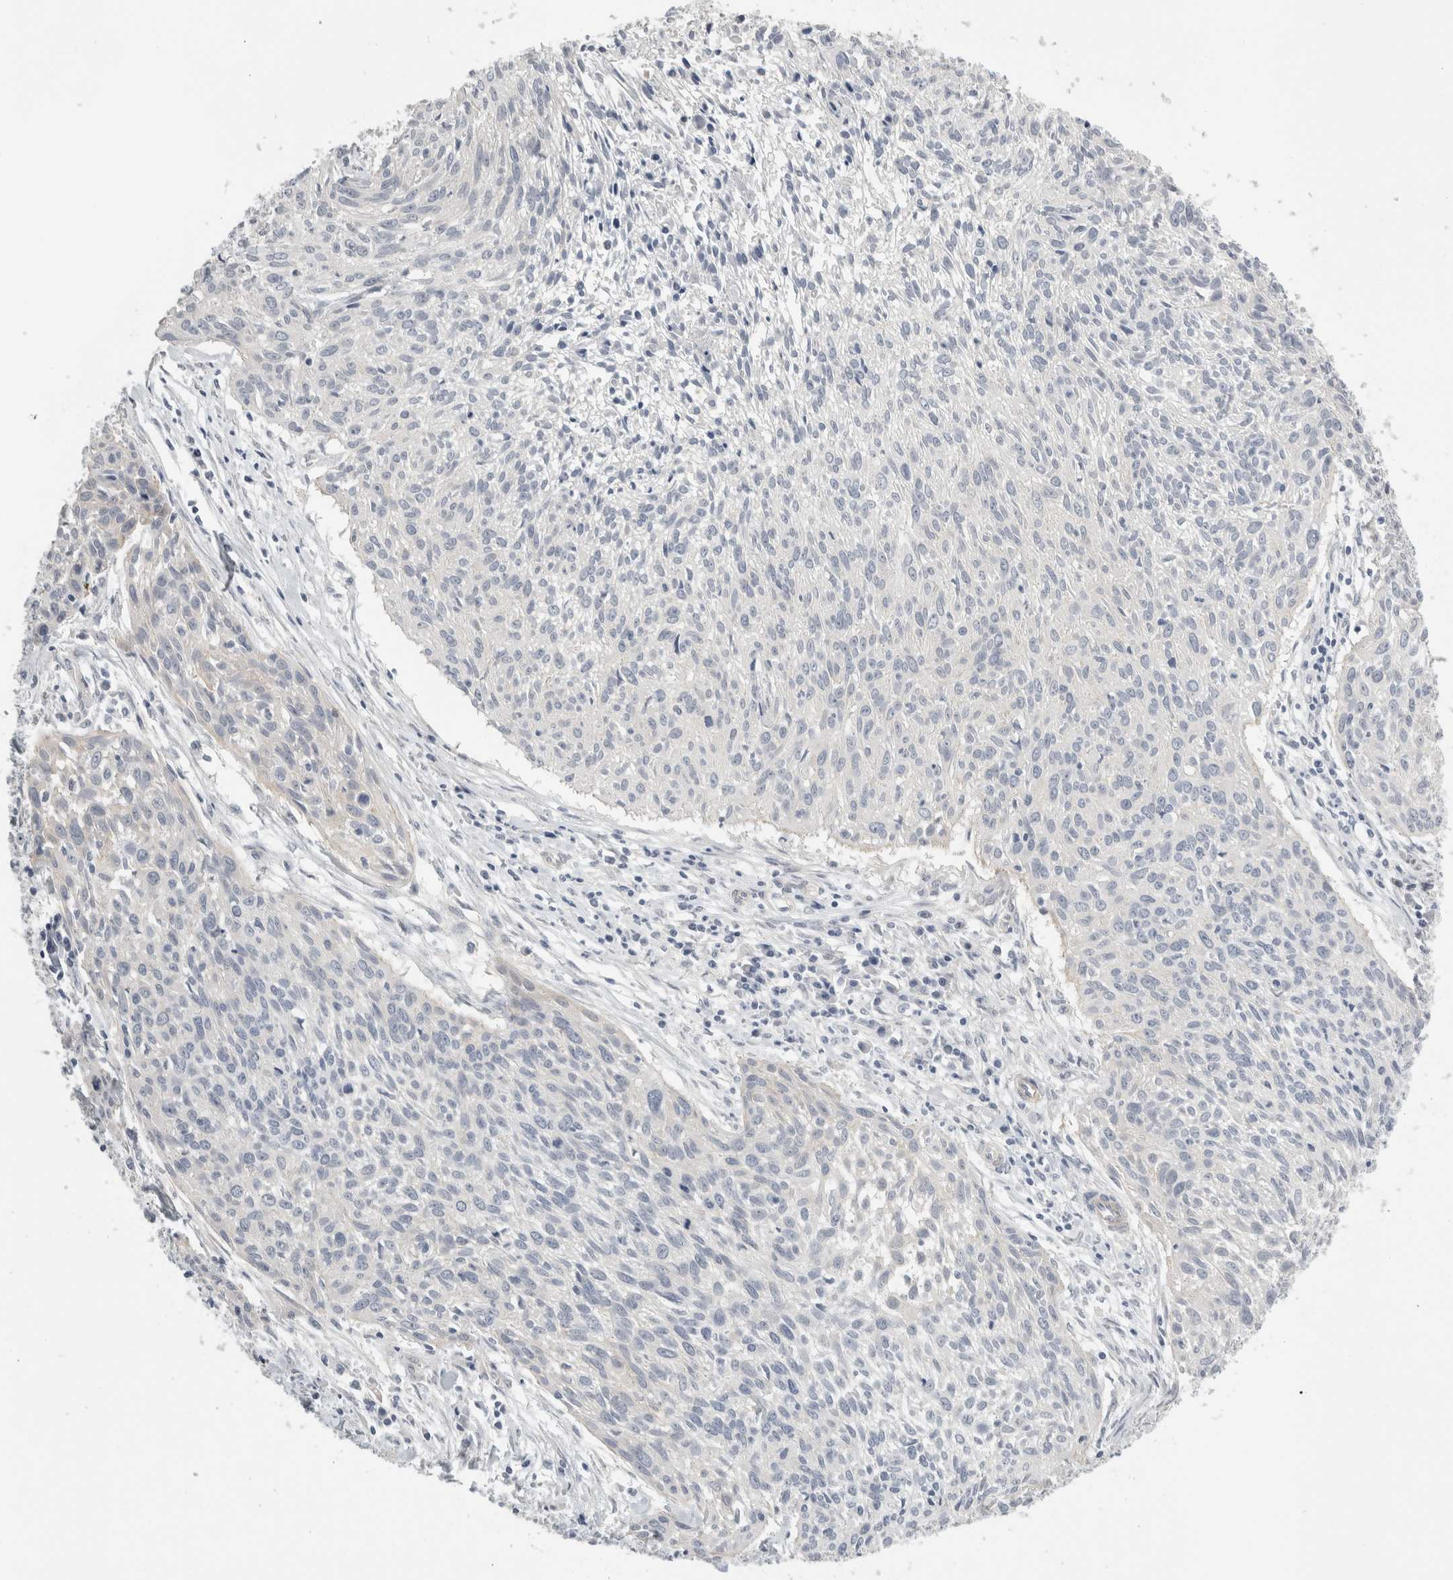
{"staining": {"intensity": "negative", "quantity": "none", "location": "none"}, "tissue": "cervical cancer", "cell_type": "Tumor cells", "image_type": "cancer", "snomed": [{"axis": "morphology", "description": "Squamous cell carcinoma, NOS"}, {"axis": "topography", "description": "Cervix"}], "caption": "Protein analysis of cervical cancer (squamous cell carcinoma) demonstrates no significant staining in tumor cells.", "gene": "FBLIM1", "patient": {"sex": "female", "age": 51}}